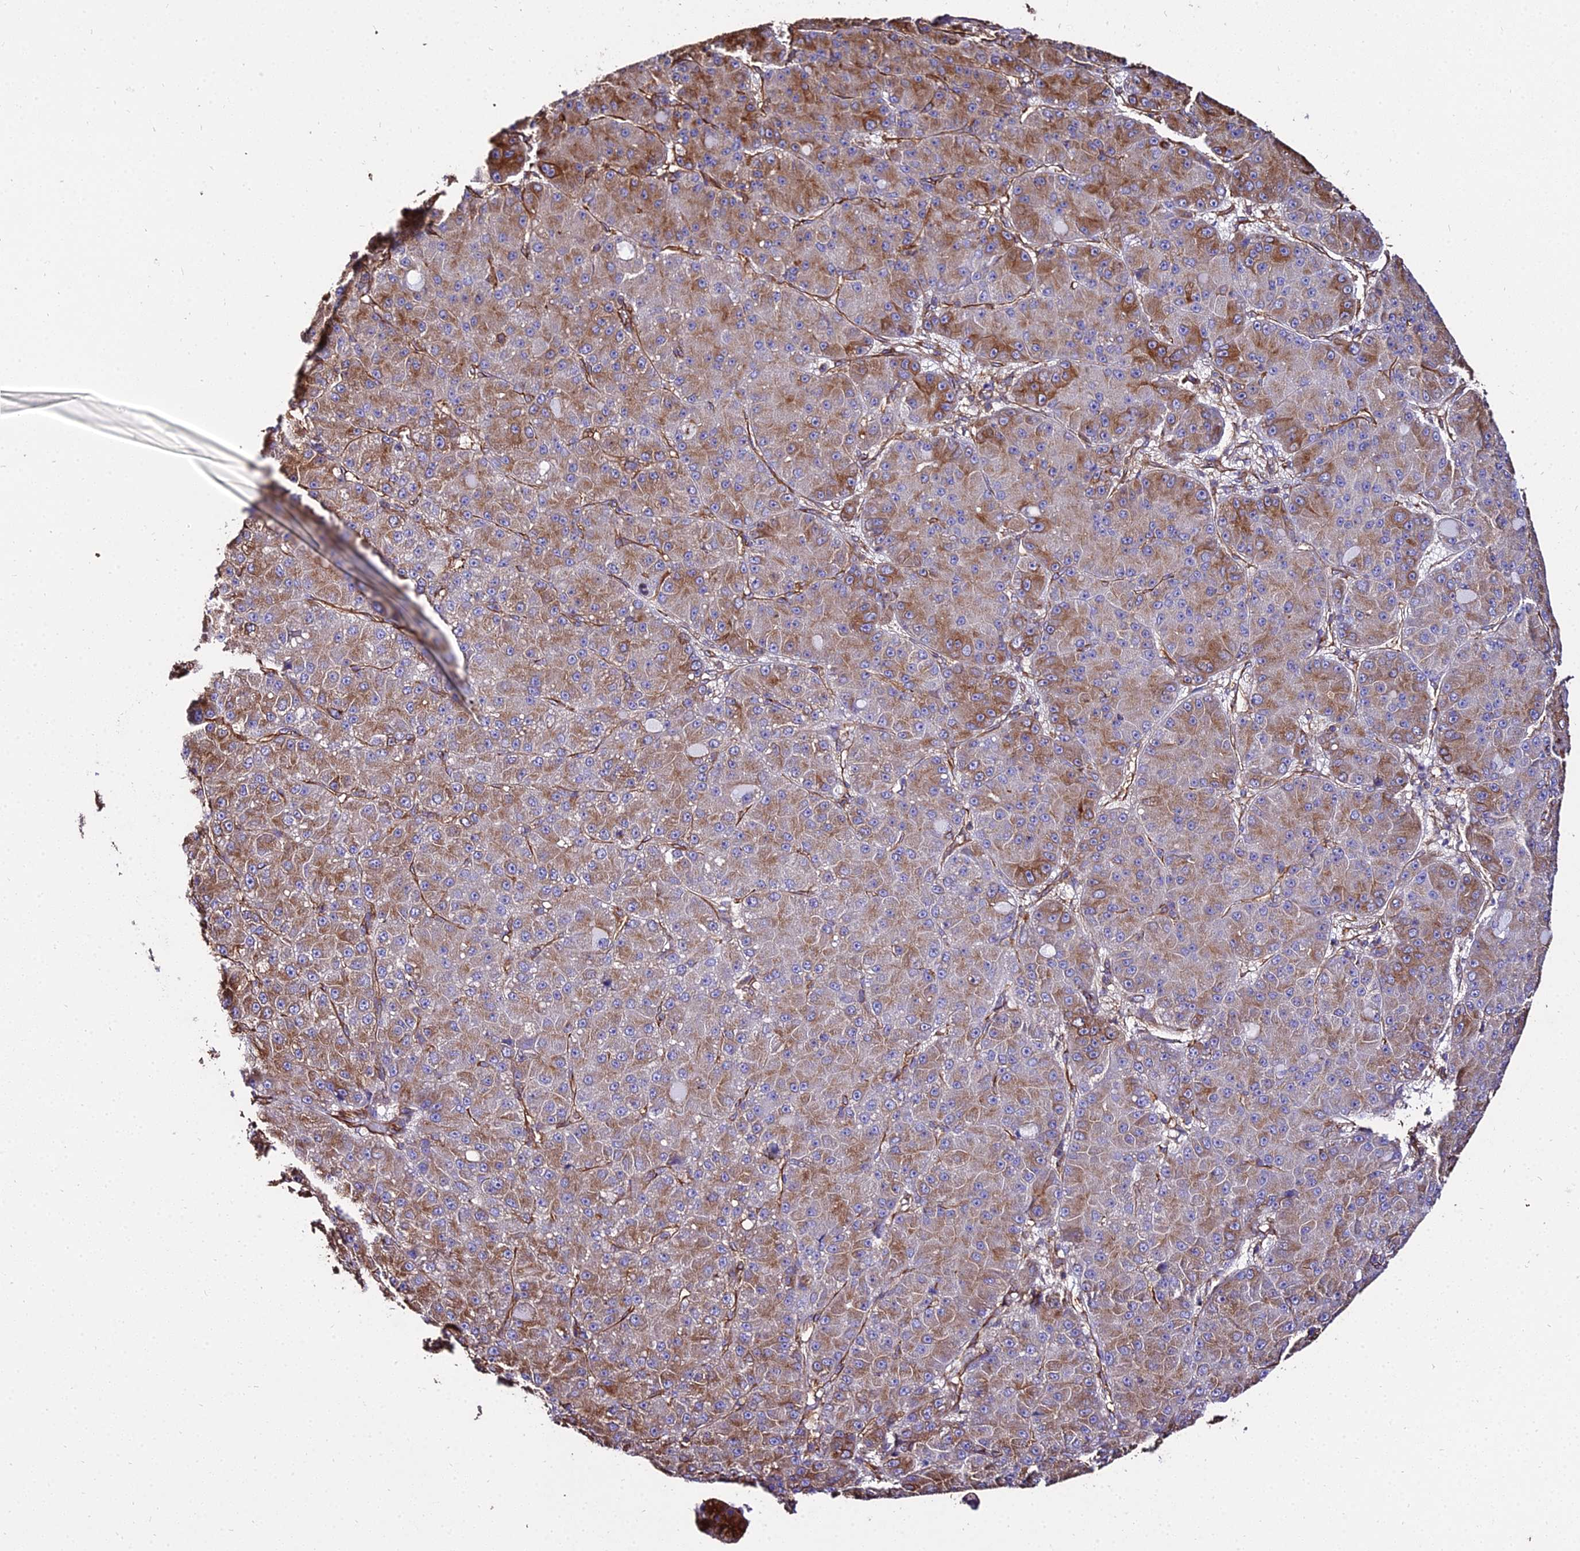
{"staining": {"intensity": "moderate", "quantity": "25%-75%", "location": "cytoplasmic/membranous"}, "tissue": "liver cancer", "cell_type": "Tumor cells", "image_type": "cancer", "snomed": [{"axis": "morphology", "description": "Carcinoma, Hepatocellular, NOS"}, {"axis": "topography", "description": "Liver"}], "caption": "A brown stain shows moderate cytoplasmic/membranous staining of a protein in human liver cancer tumor cells. The staining was performed using DAB to visualize the protein expression in brown, while the nuclei were stained in blue with hematoxylin (Magnification: 20x).", "gene": "TUBA3D", "patient": {"sex": "male", "age": 67}}